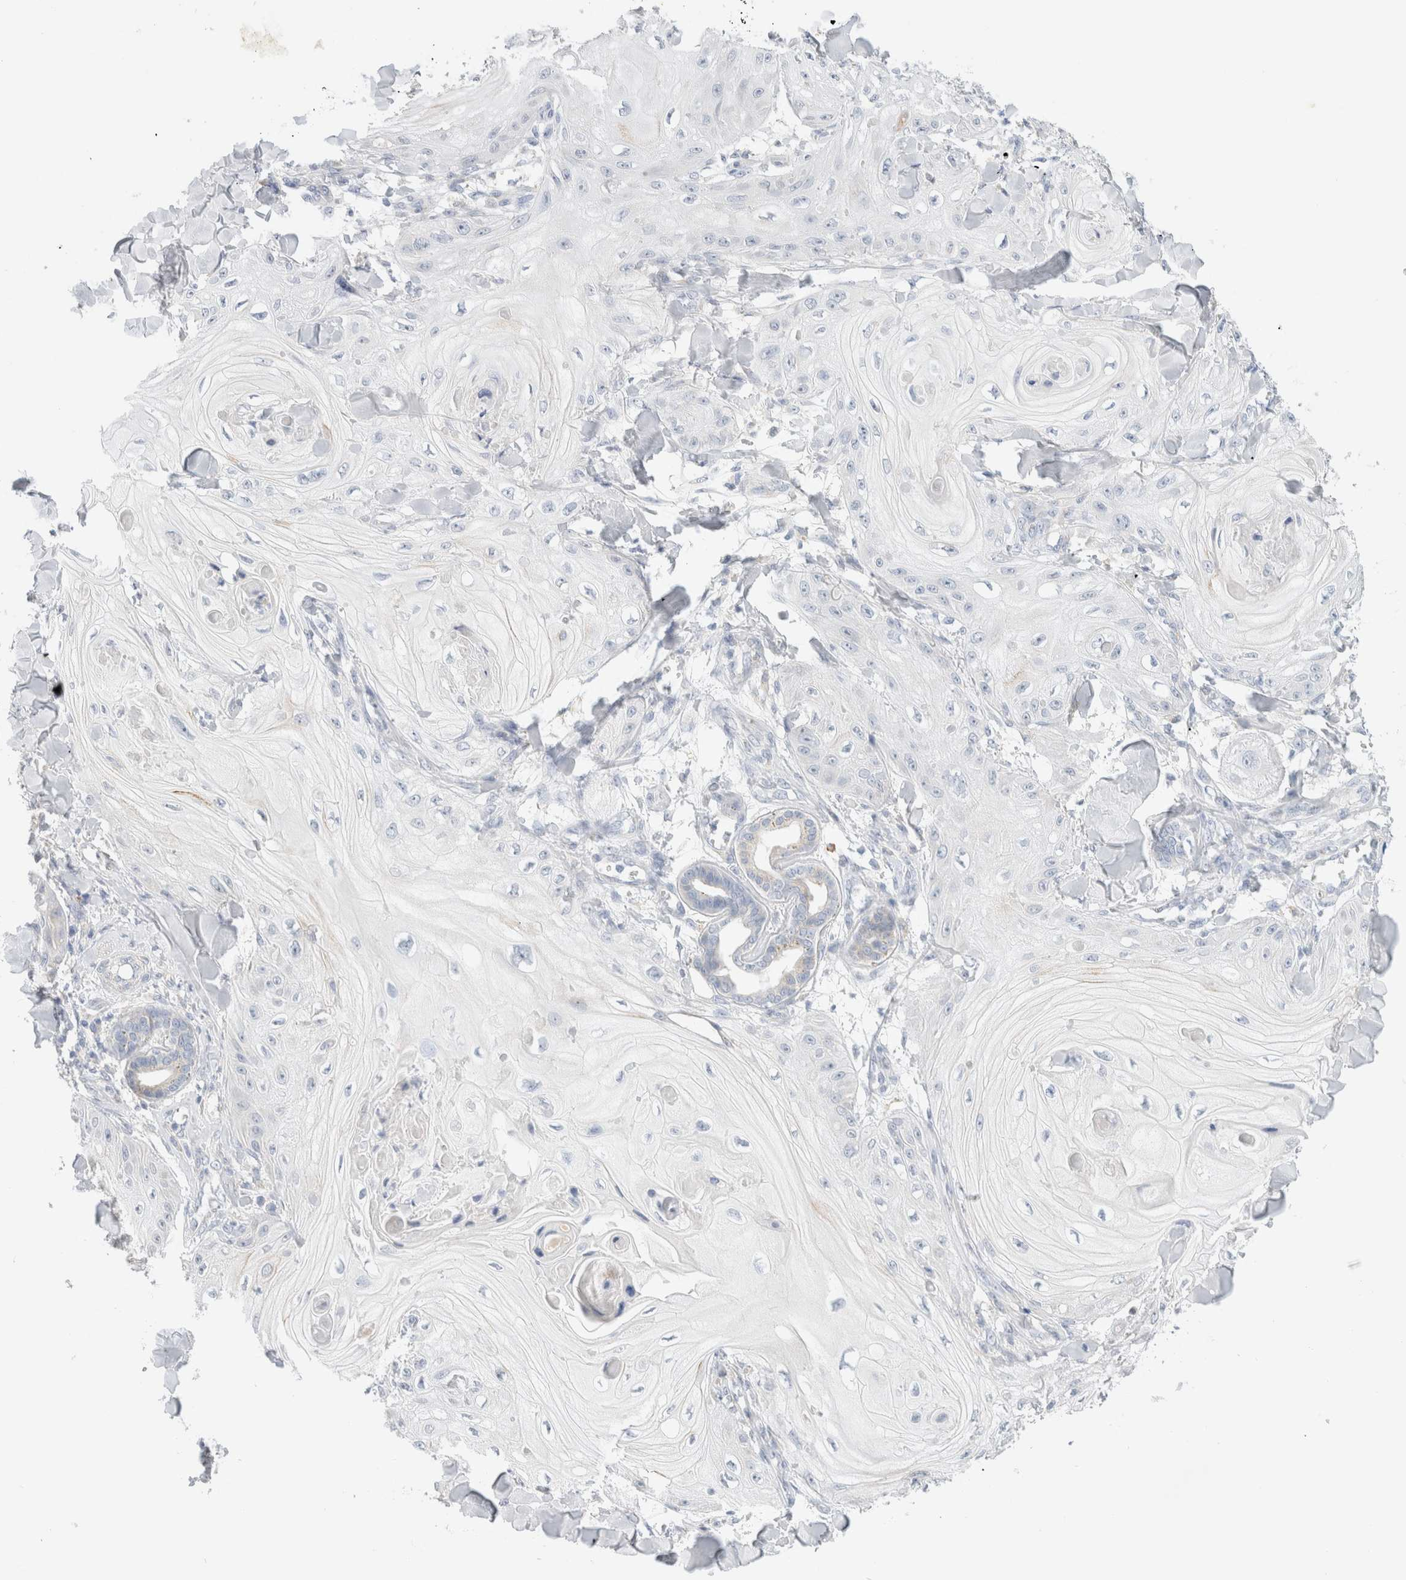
{"staining": {"intensity": "negative", "quantity": "none", "location": "none"}, "tissue": "skin cancer", "cell_type": "Tumor cells", "image_type": "cancer", "snomed": [{"axis": "morphology", "description": "Squamous cell carcinoma, NOS"}, {"axis": "topography", "description": "Skin"}], "caption": "The photomicrograph shows no staining of tumor cells in skin cancer (squamous cell carcinoma). The staining was performed using DAB (3,3'-diaminobenzidine) to visualize the protein expression in brown, while the nuclei were stained in blue with hematoxylin (Magnification: 20x).", "gene": "GADD45G", "patient": {"sex": "male", "age": 74}}